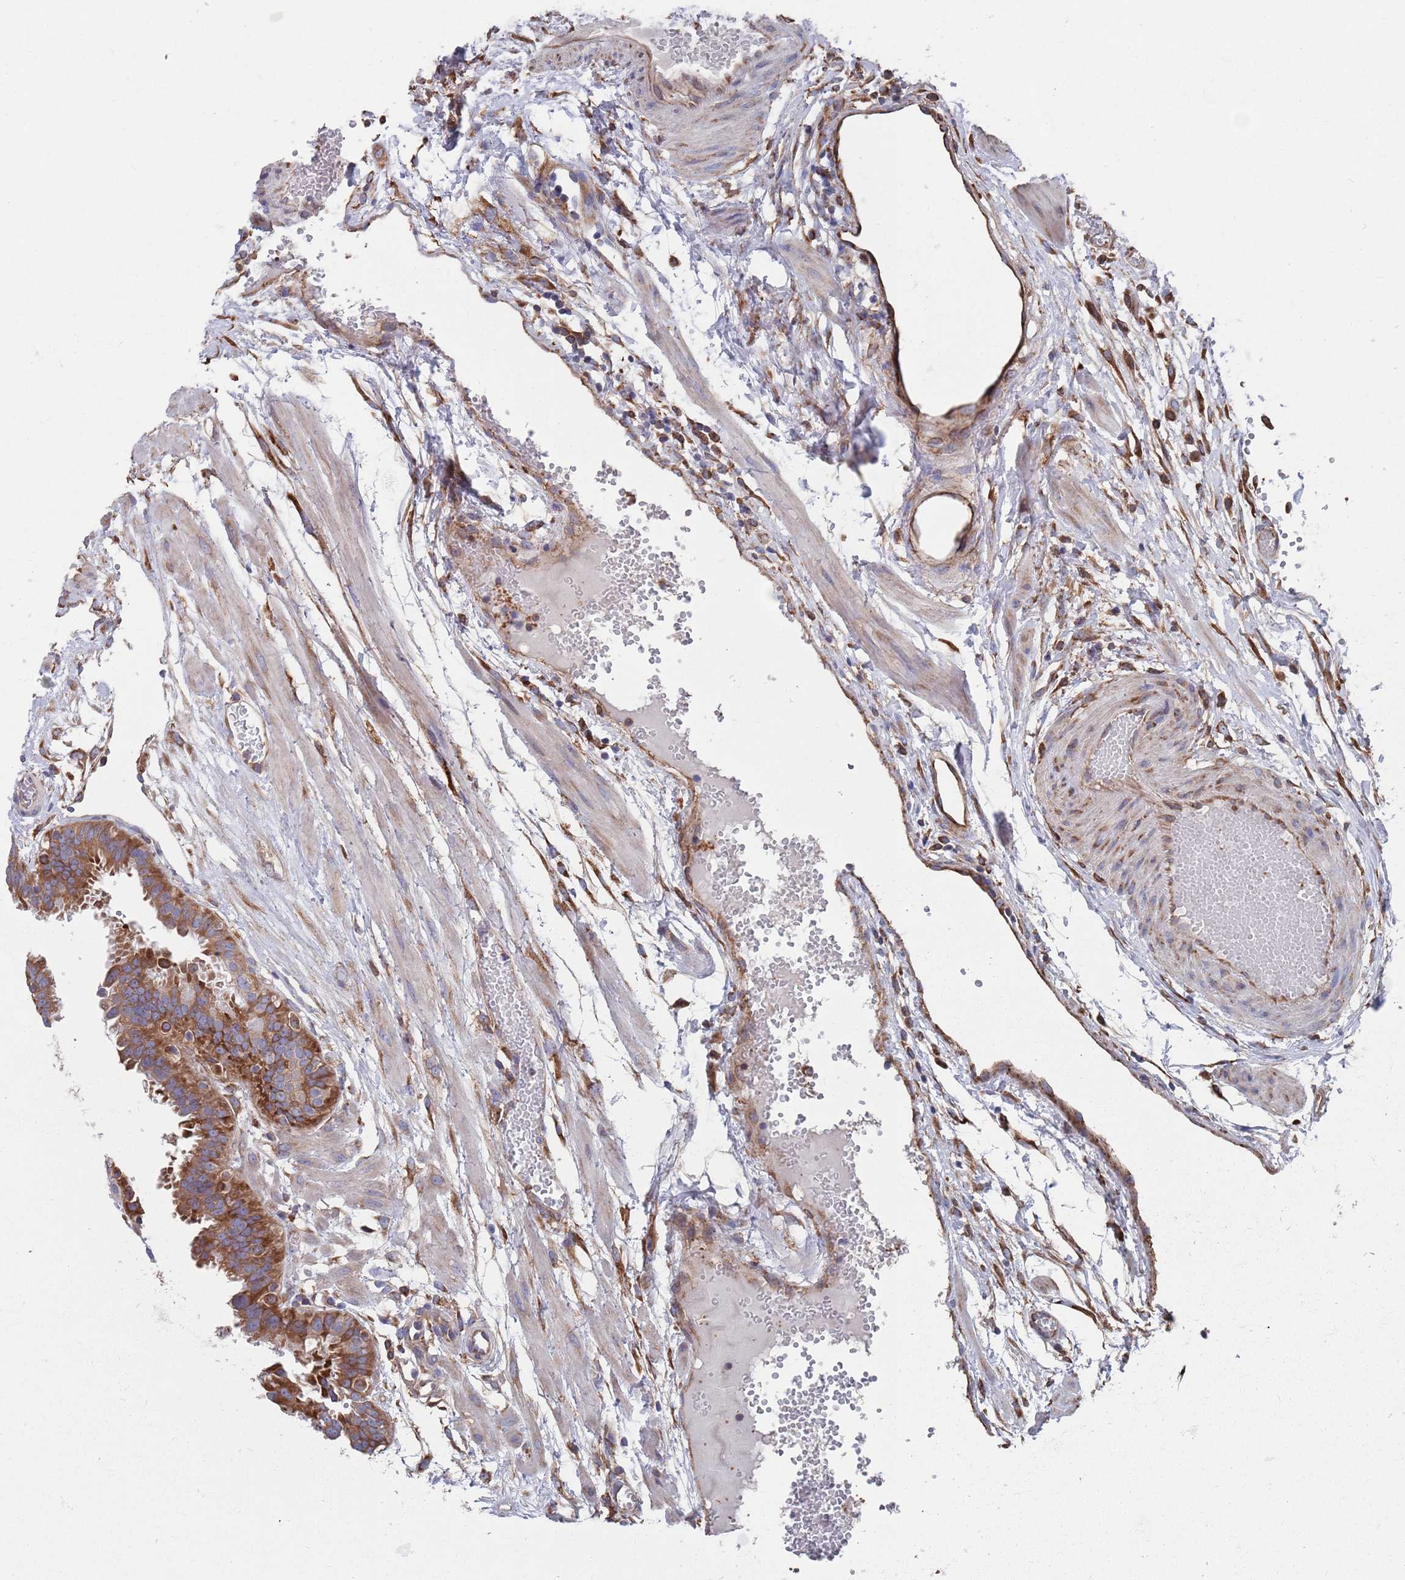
{"staining": {"intensity": "strong", "quantity": ">75%", "location": "cytoplasmic/membranous"}, "tissue": "fallopian tube", "cell_type": "Glandular cells", "image_type": "normal", "snomed": [{"axis": "morphology", "description": "Normal tissue, NOS"}, {"axis": "topography", "description": "Fallopian tube"}], "caption": "IHC of benign fallopian tube demonstrates high levels of strong cytoplasmic/membranous expression in approximately >75% of glandular cells. (DAB = brown stain, brightfield microscopy at high magnification).", "gene": "GID8", "patient": {"sex": "female", "age": 37}}